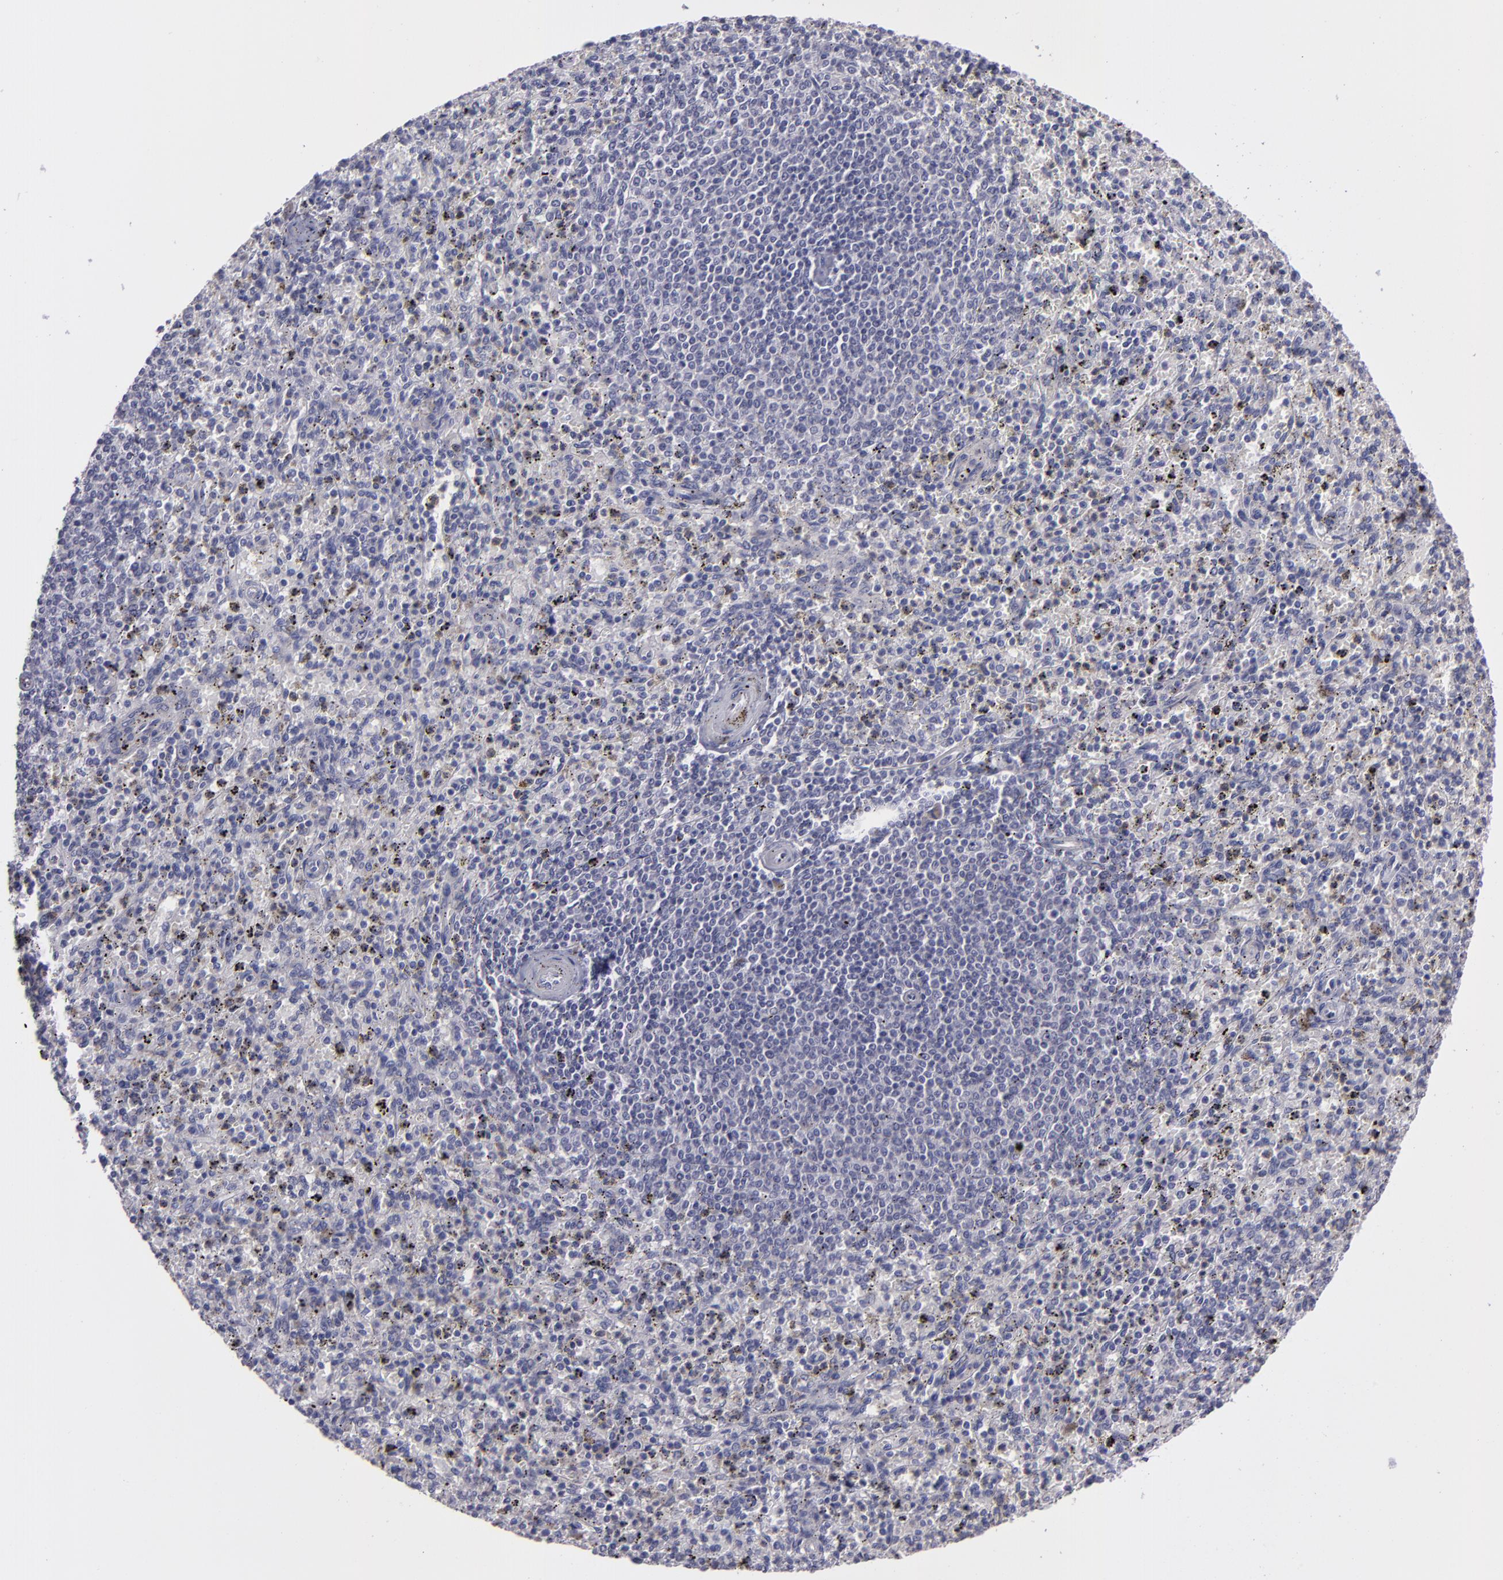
{"staining": {"intensity": "negative", "quantity": "none", "location": "none"}, "tissue": "spleen", "cell_type": "Cells in red pulp", "image_type": "normal", "snomed": [{"axis": "morphology", "description": "Normal tissue, NOS"}, {"axis": "topography", "description": "Spleen"}], "caption": "Immunohistochemistry (IHC) histopathology image of benign spleen: human spleen stained with DAB displays no significant protein expression in cells in red pulp.", "gene": "MASP1", "patient": {"sex": "male", "age": 72}}